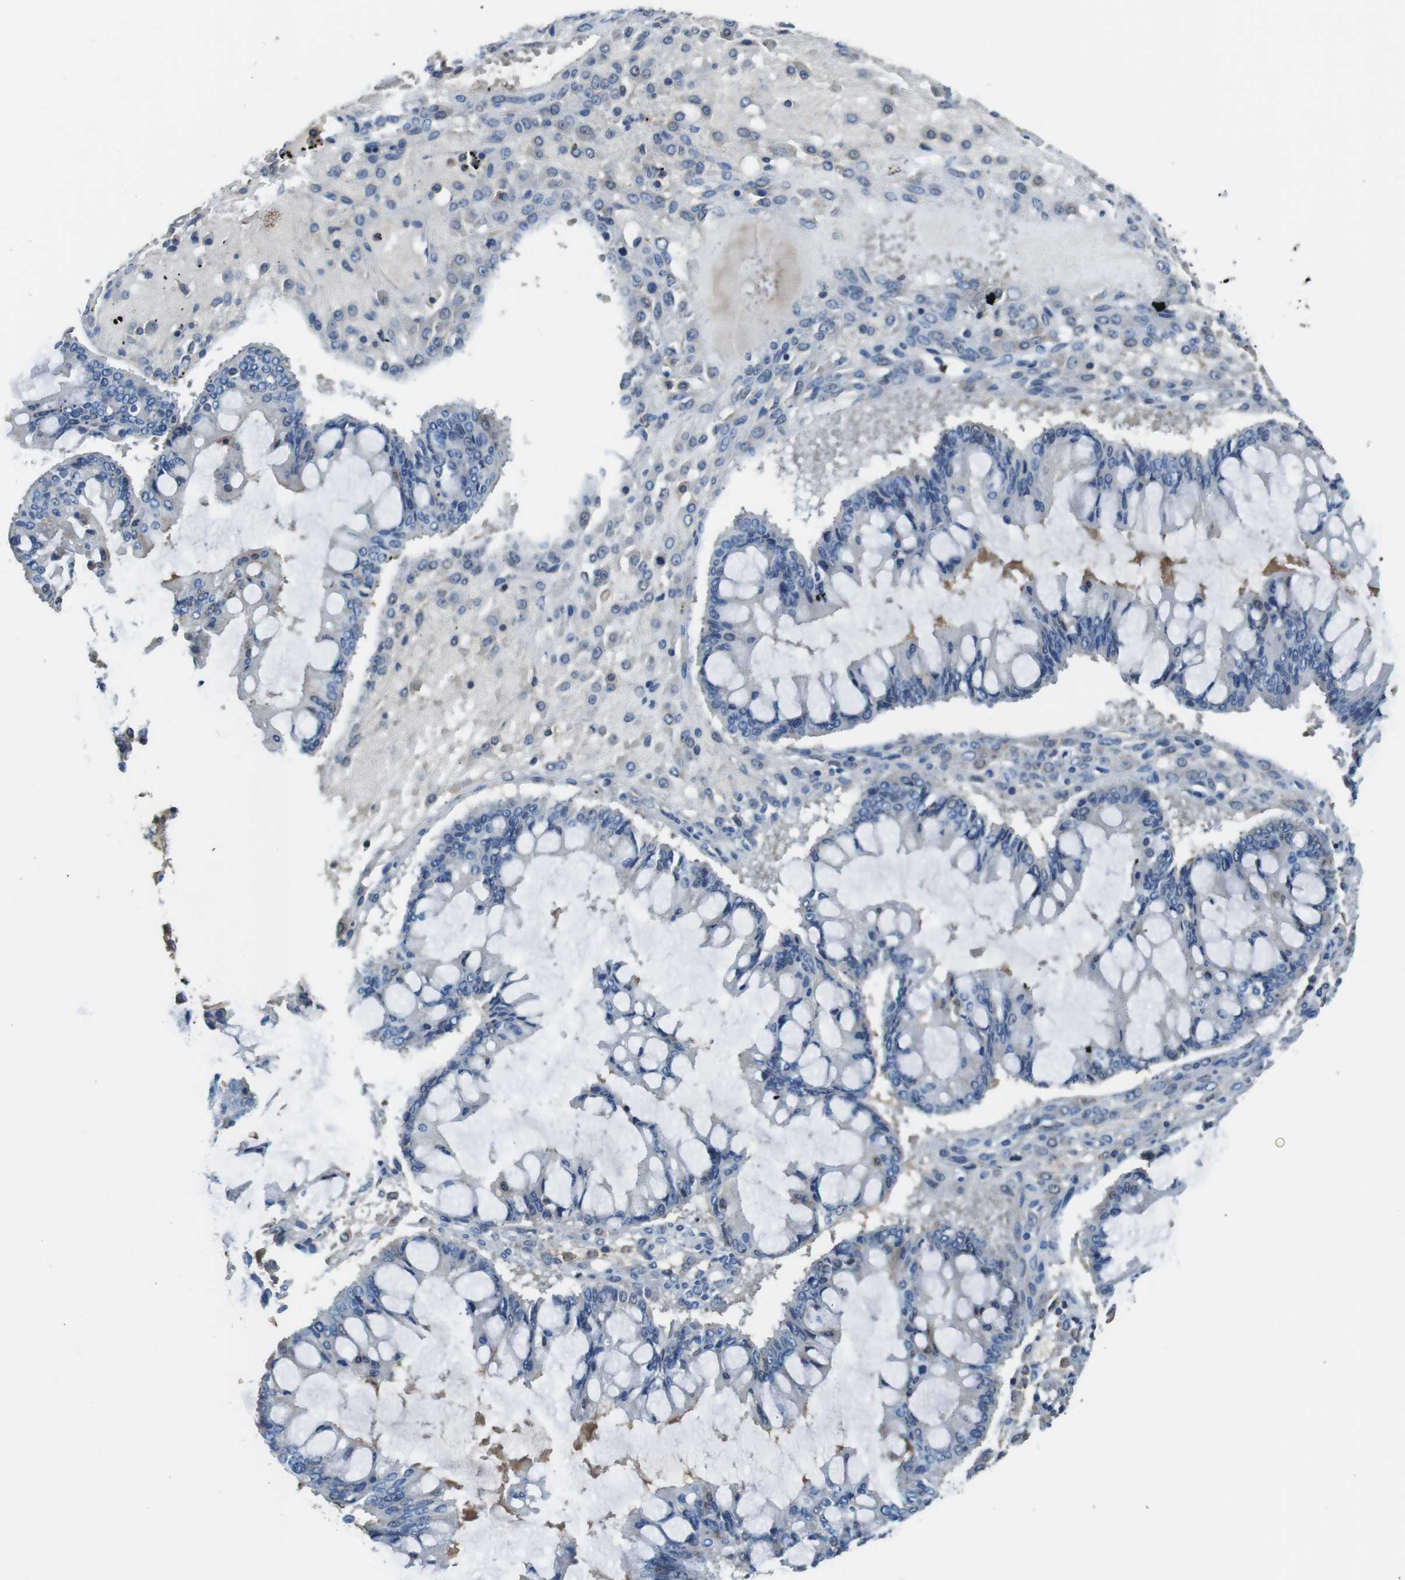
{"staining": {"intensity": "negative", "quantity": "none", "location": "none"}, "tissue": "ovarian cancer", "cell_type": "Tumor cells", "image_type": "cancer", "snomed": [{"axis": "morphology", "description": "Cystadenocarcinoma, mucinous, NOS"}, {"axis": "topography", "description": "Ovary"}], "caption": "IHC of ovarian cancer (mucinous cystadenocarcinoma) shows no expression in tumor cells.", "gene": "TMPRSS15", "patient": {"sex": "female", "age": 73}}